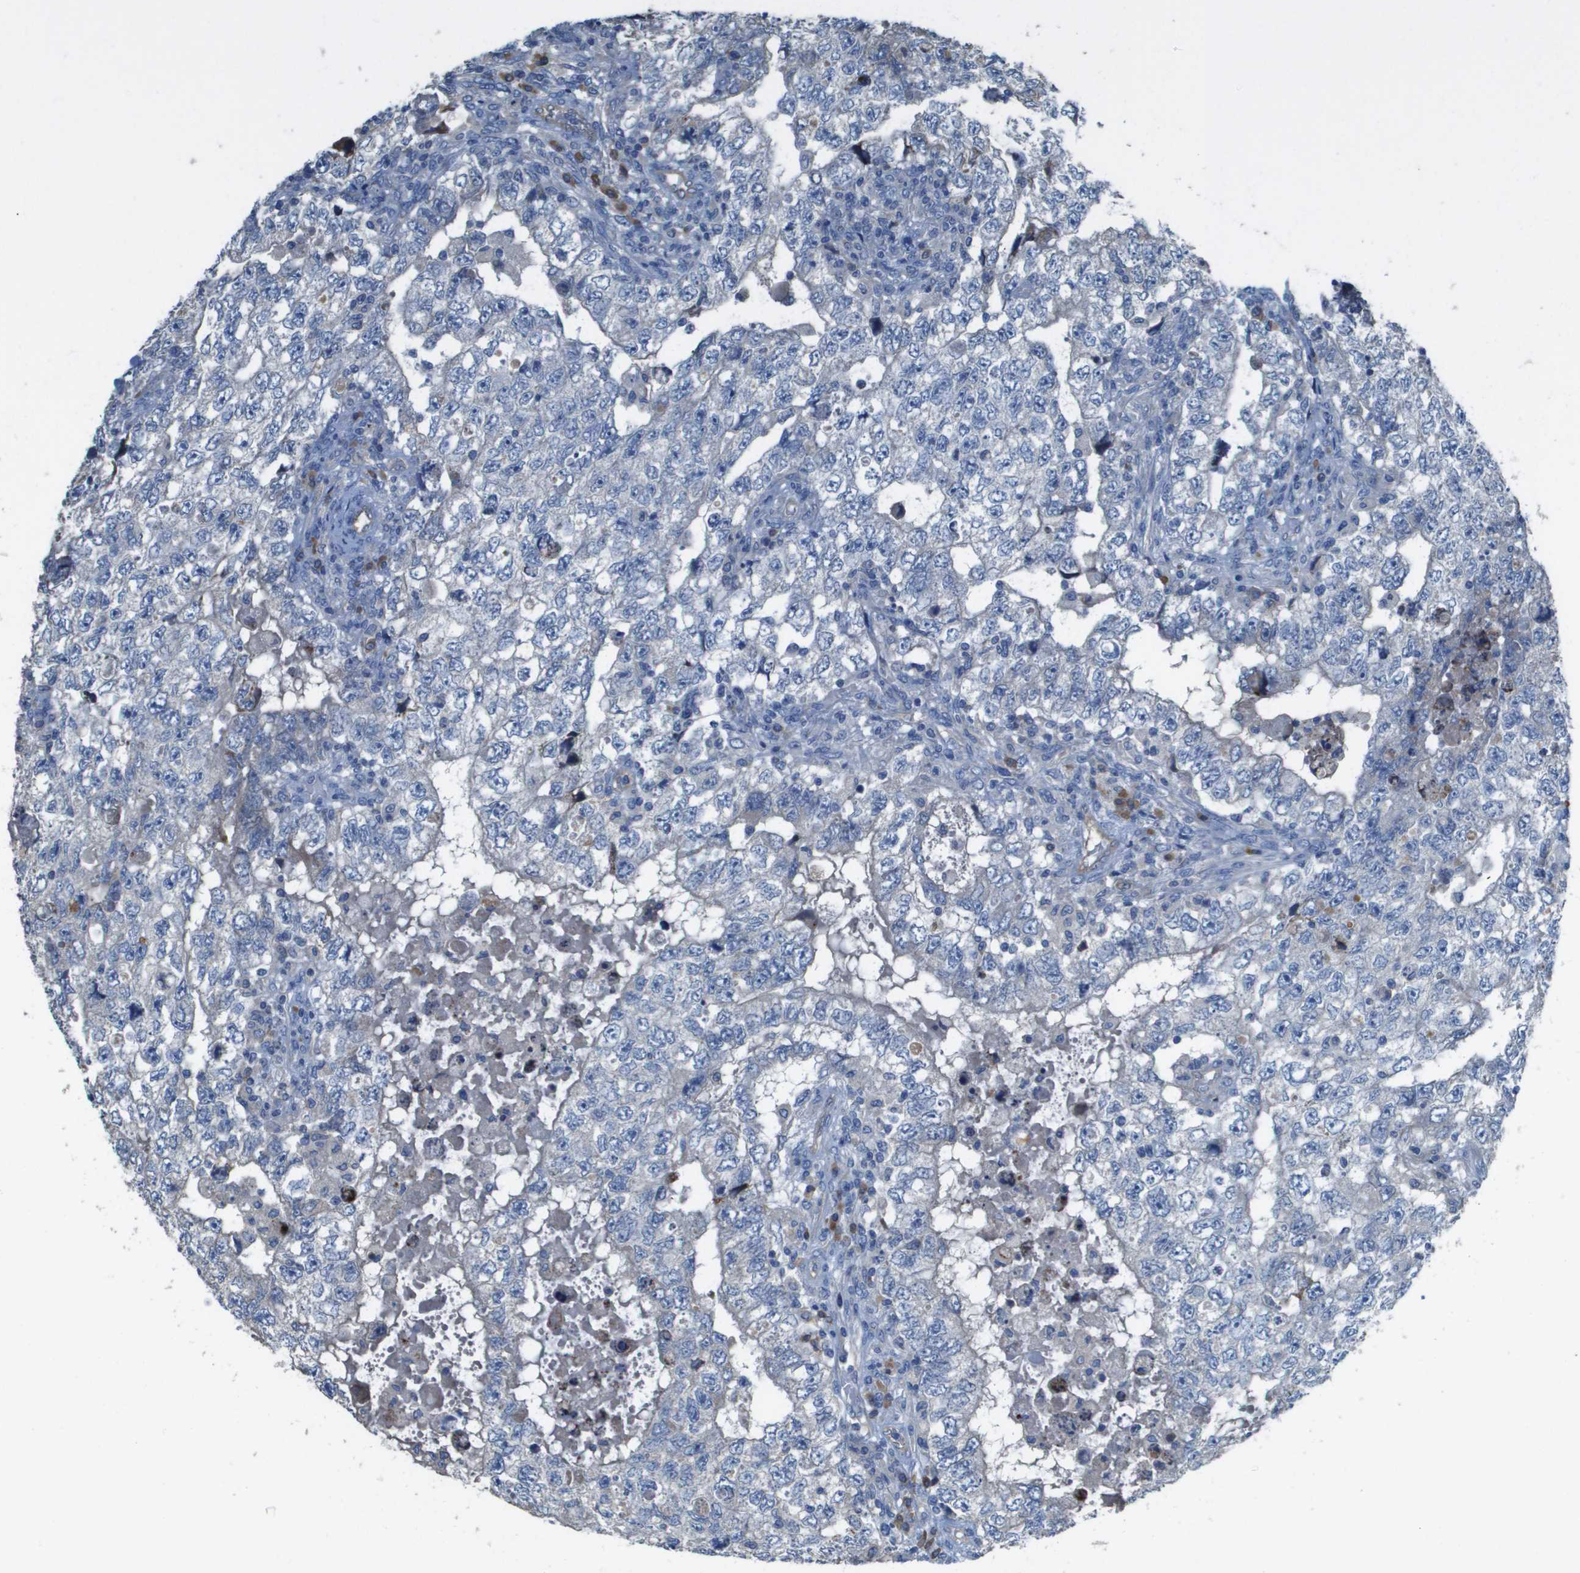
{"staining": {"intensity": "negative", "quantity": "none", "location": "none"}, "tissue": "testis cancer", "cell_type": "Tumor cells", "image_type": "cancer", "snomed": [{"axis": "morphology", "description": "Carcinoma, Embryonal, NOS"}, {"axis": "topography", "description": "Testis"}], "caption": "Testis embryonal carcinoma was stained to show a protein in brown. There is no significant staining in tumor cells. (DAB immunohistochemistry (IHC), high magnification).", "gene": "CASP10", "patient": {"sex": "male", "age": 36}}